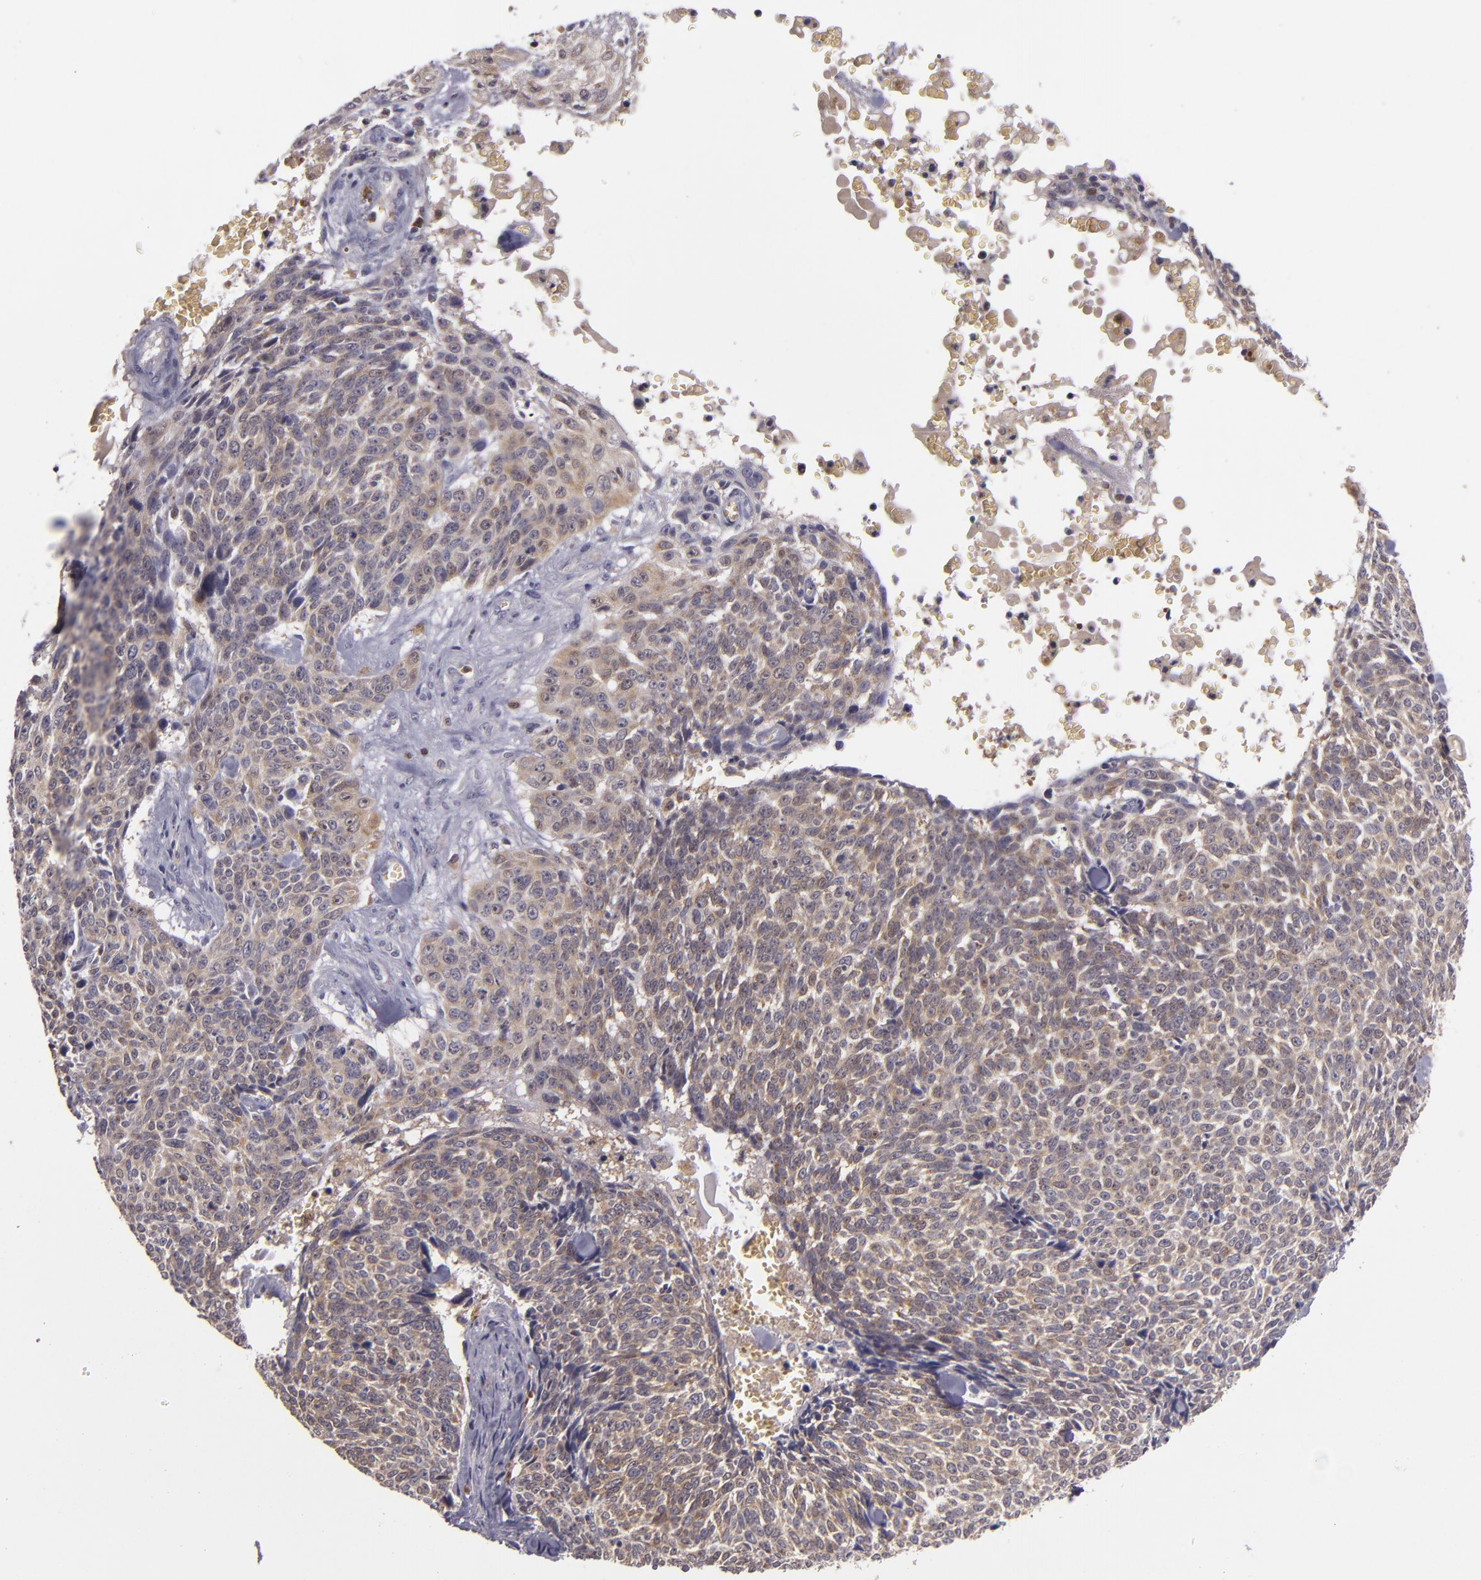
{"staining": {"intensity": "weak", "quantity": ">75%", "location": "cytoplasmic/membranous"}, "tissue": "skin cancer", "cell_type": "Tumor cells", "image_type": "cancer", "snomed": [{"axis": "morphology", "description": "Basal cell carcinoma"}, {"axis": "topography", "description": "Skin"}], "caption": "Protein analysis of skin basal cell carcinoma tissue shows weak cytoplasmic/membranous positivity in about >75% of tumor cells.", "gene": "FHIT", "patient": {"sex": "female", "age": 89}}